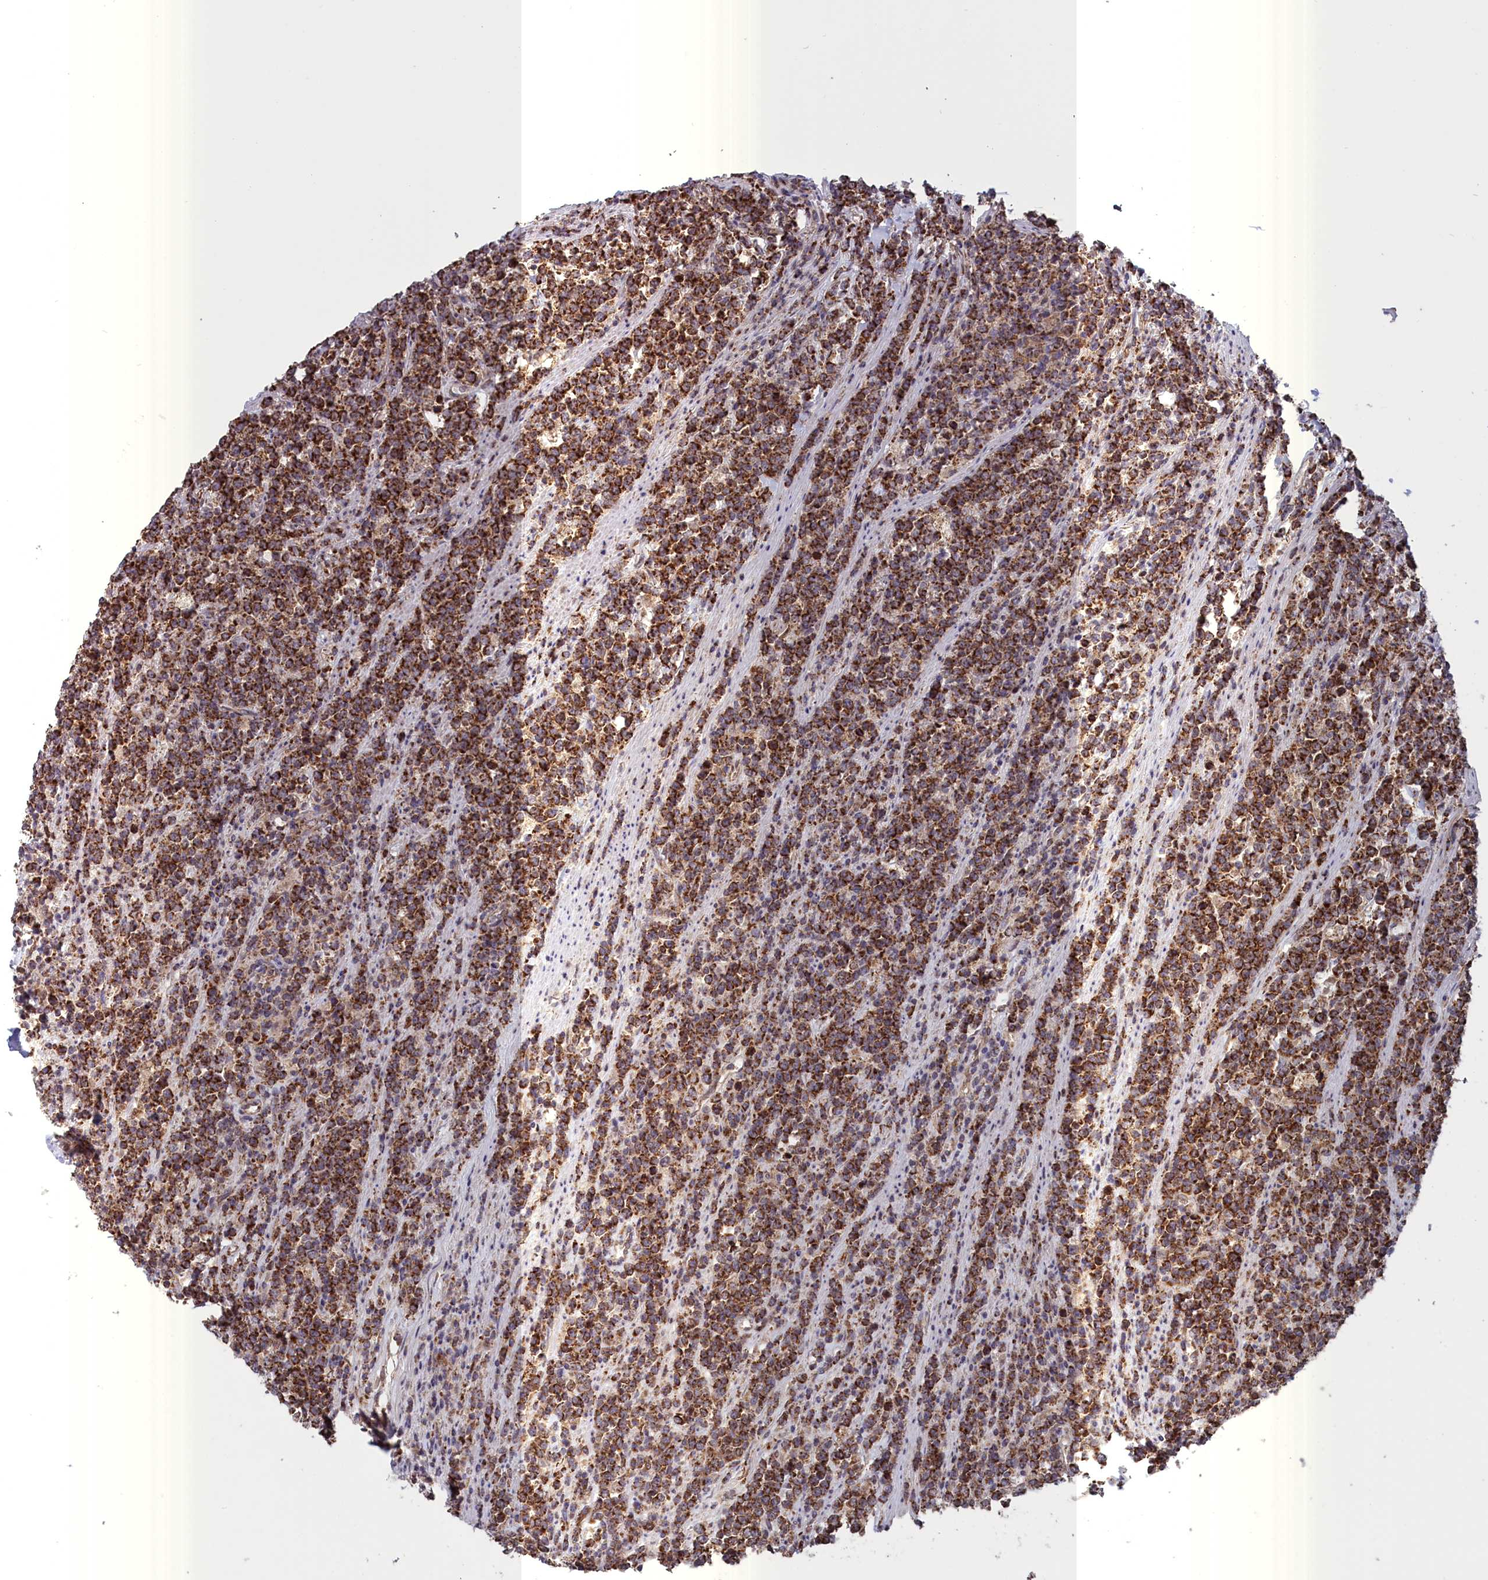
{"staining": {"intensity": "strong", "quantity": ">75%", "location": "cytoplasmic/membranous"}, "tissue": "lymphoma", "cell_type": "Tumor cells", "image_type": "cancer", "snomed": [{"axis": "morphology", "description": "Malignant lymphoma, non-Hodgkin's type, High grade"}, {"axis": "topography", "description": "Small intestine"}], "caption": "Lymphoma was stained to show a protein in brown. There is high levels of strong cytoplasmic/membranous staining in approximately >75% of tumor cells. (Stains: DAB (3,3'-diaminobenzidine) in brown, nuclei in blue, Microscopy: brightfield microscopy at high magnification).", "gene": "TIMM44", "patient": {"sex": "male", "age": 8}}